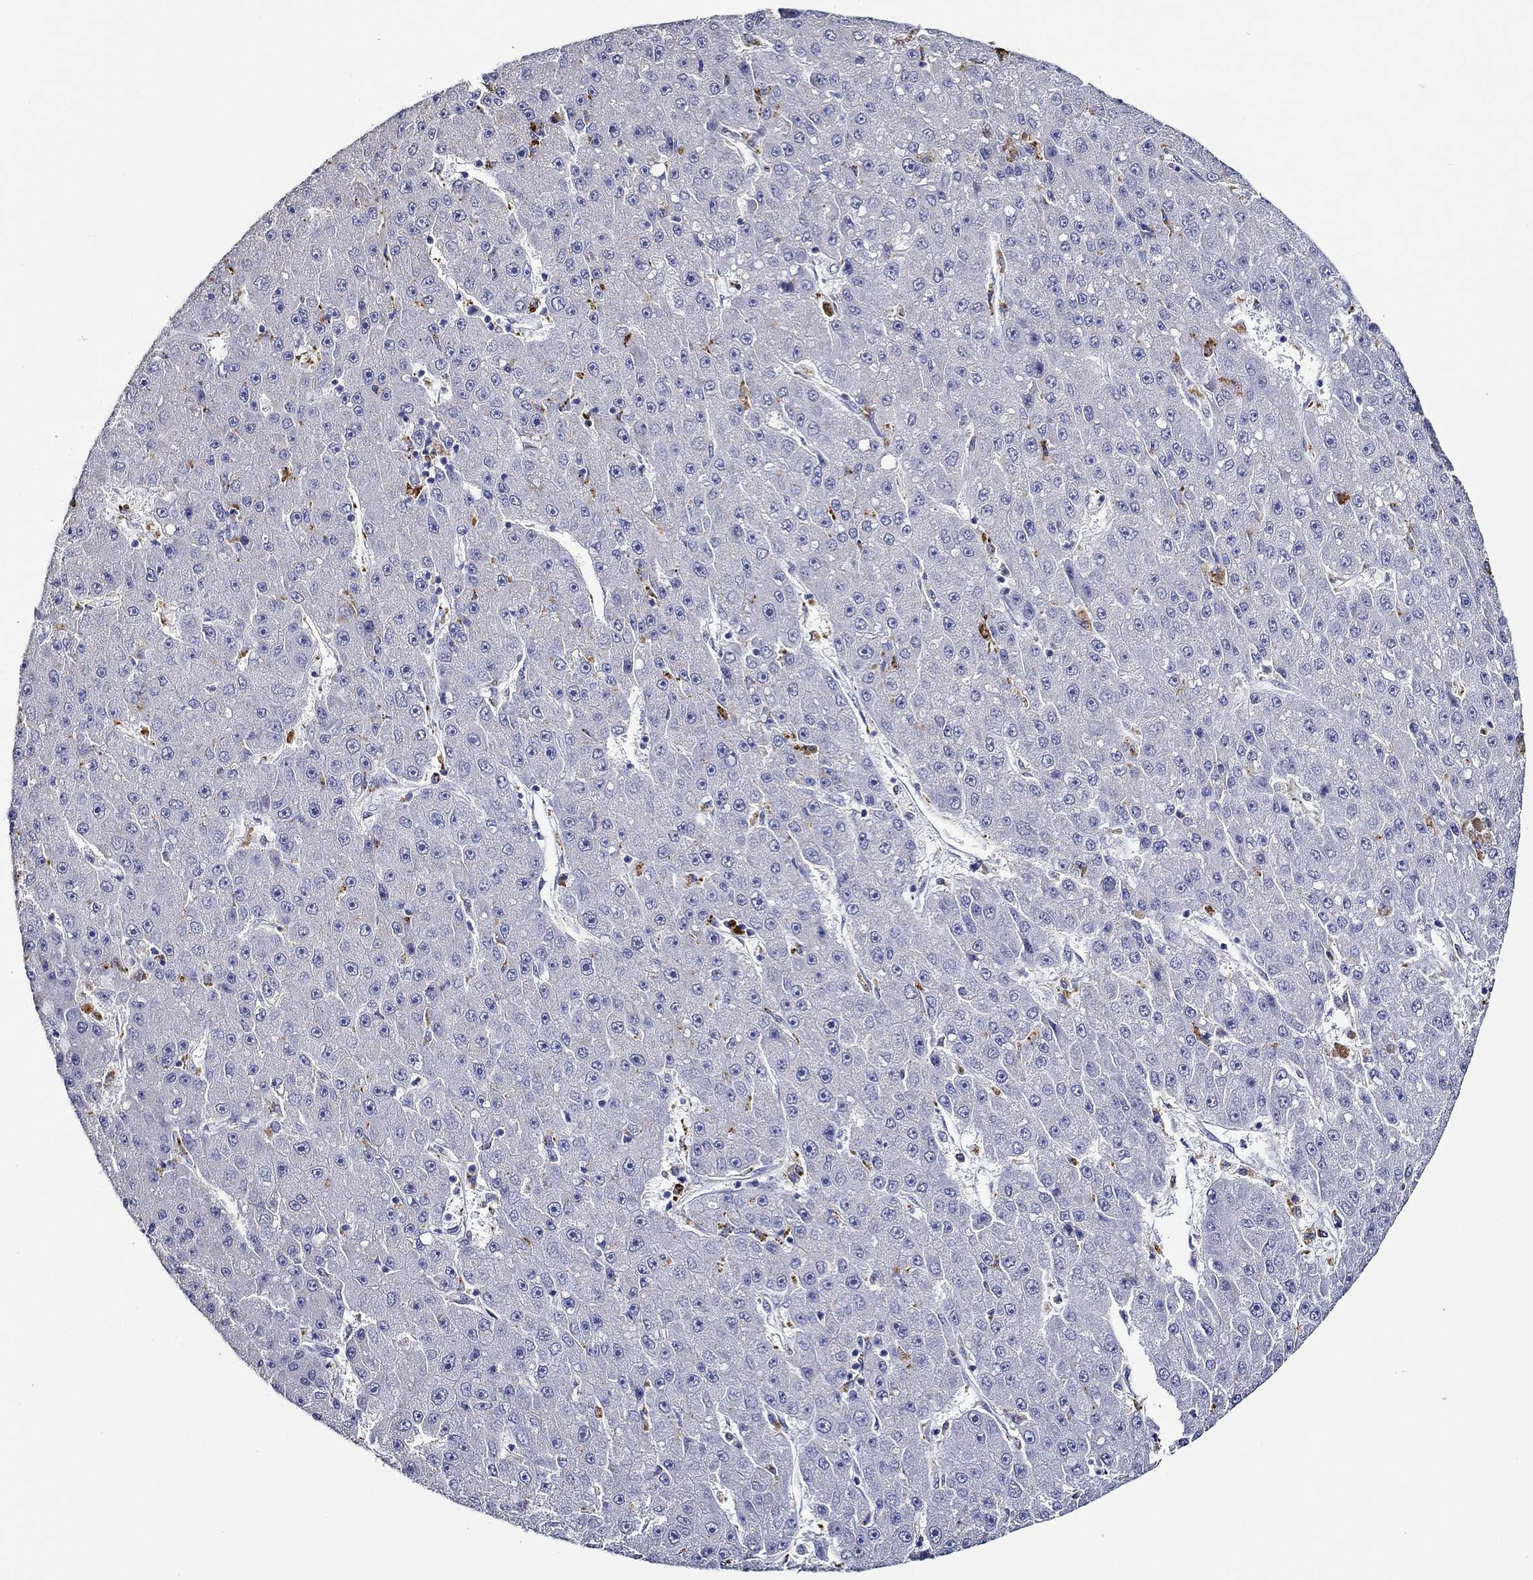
{"staining": {"intensity": "negative", "quantity": "none", "location": "none"}, "tissue": "liver cancer", "cell_type": "Tumor cells", "image_type": "cancer", "snomed": [{"axis": "morphology", "description": "Carcinoma, Hepatocellular, NOS"}, {"axis": "topography", "description": "Liver"}], "caption": "The immunohistochemistry image has no significant positivity in tumor cells of liver hepatocellular carcinoma tissue.", "gene": "GATA2", "patient": {"sex": "male", "age": 67}}